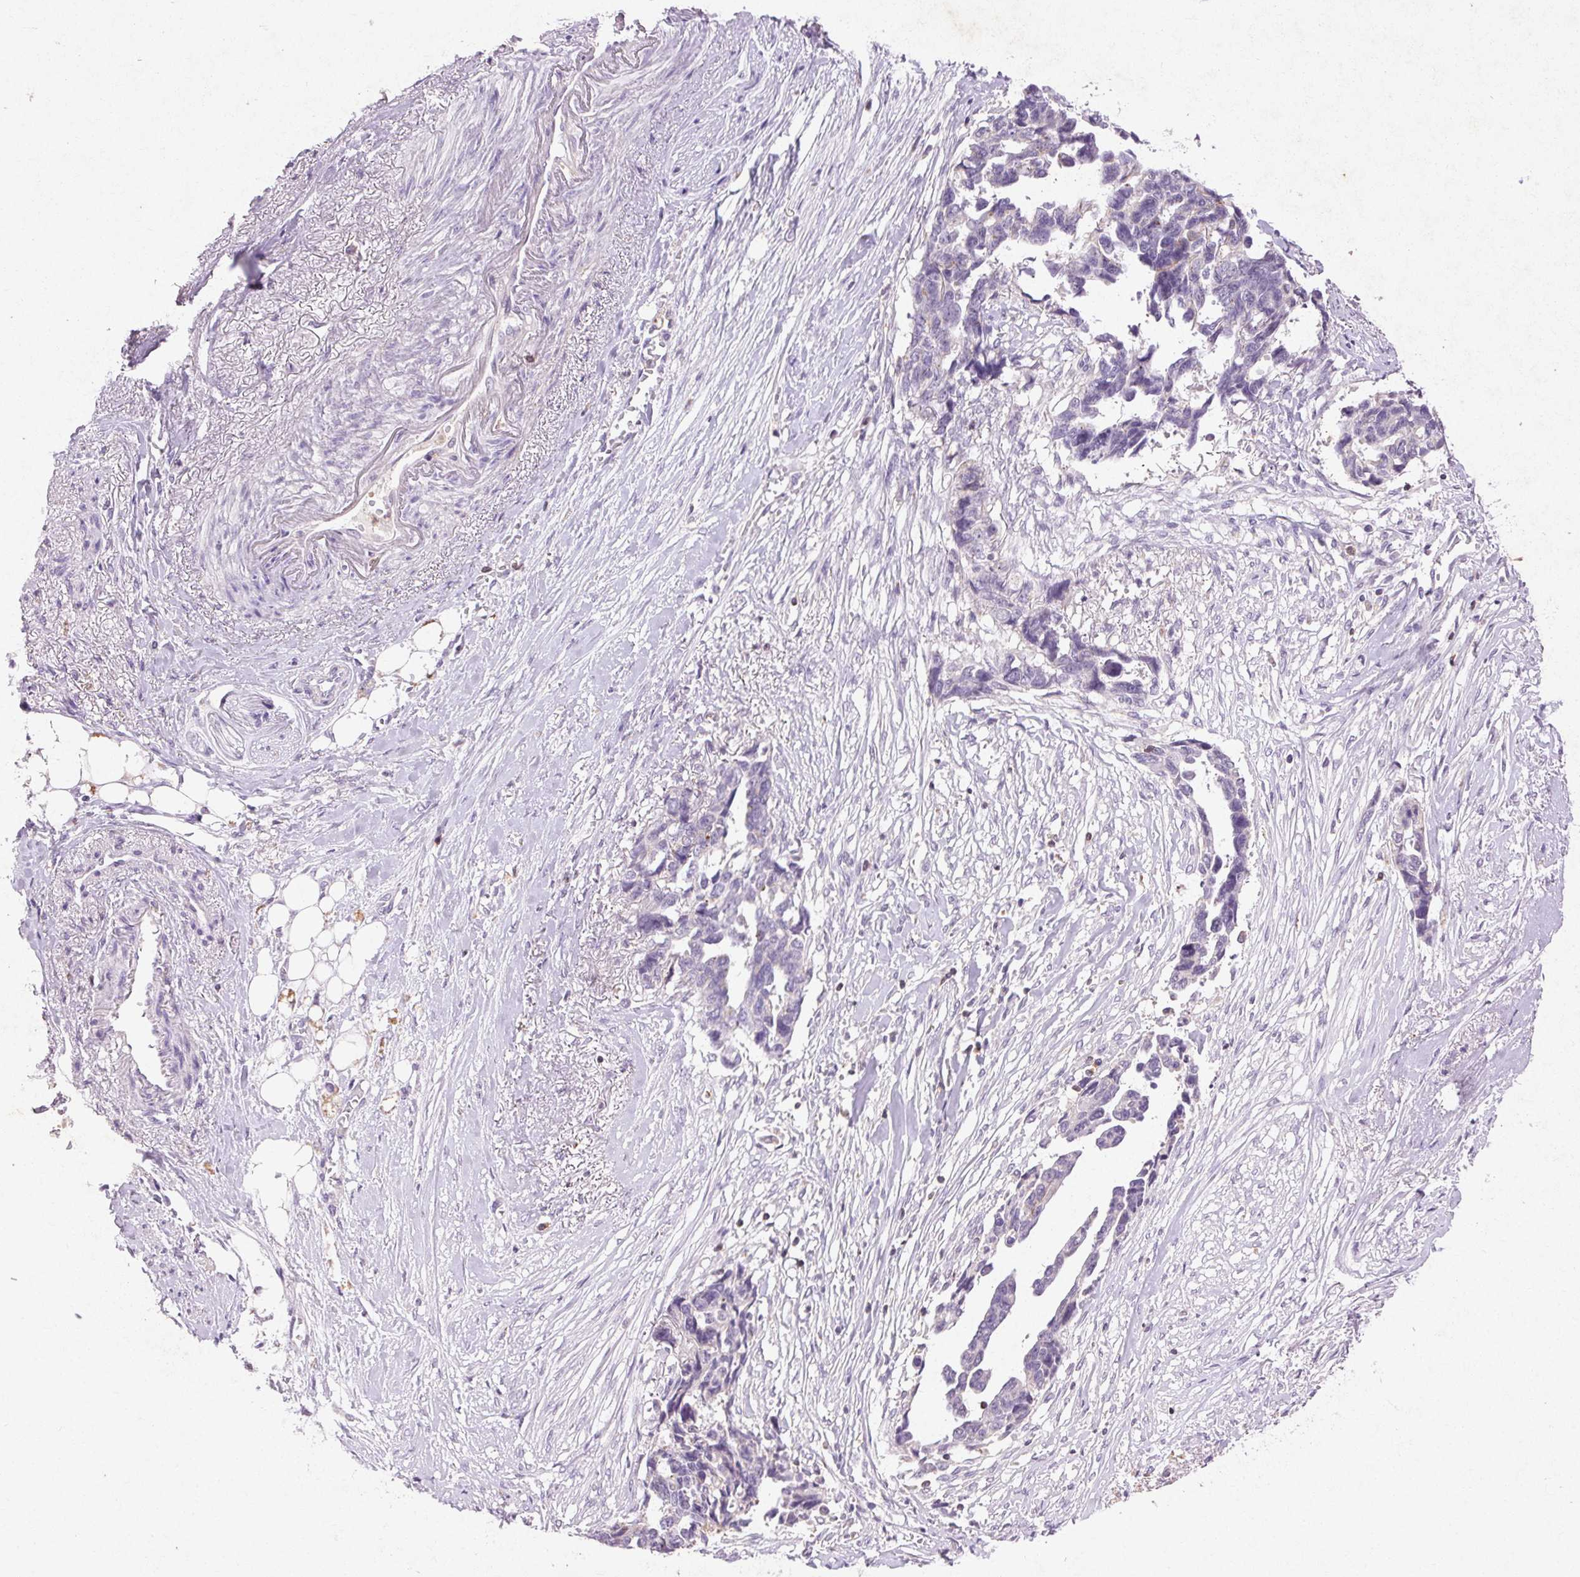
{"staining": {"intensity": "negative", "quantity": "none", "location": "none"}, "tissue": "ovarian cancer", "cell_type": "Tumor cells", "image_type": "cancer", "snomed": [{"axis": "morphology", "description": "Cystadenocarcinoma, serous, NOS"}, {"axis": "topography", "description": "Ovary"}], "caption": "A high-resolution image shows IHC staining of ovarian serous cystadenocarcinoma, which exhibits no significant expression in tumor cells.", "gene": "FNDC7", "patient": {"sex": "female", "age": 69}}